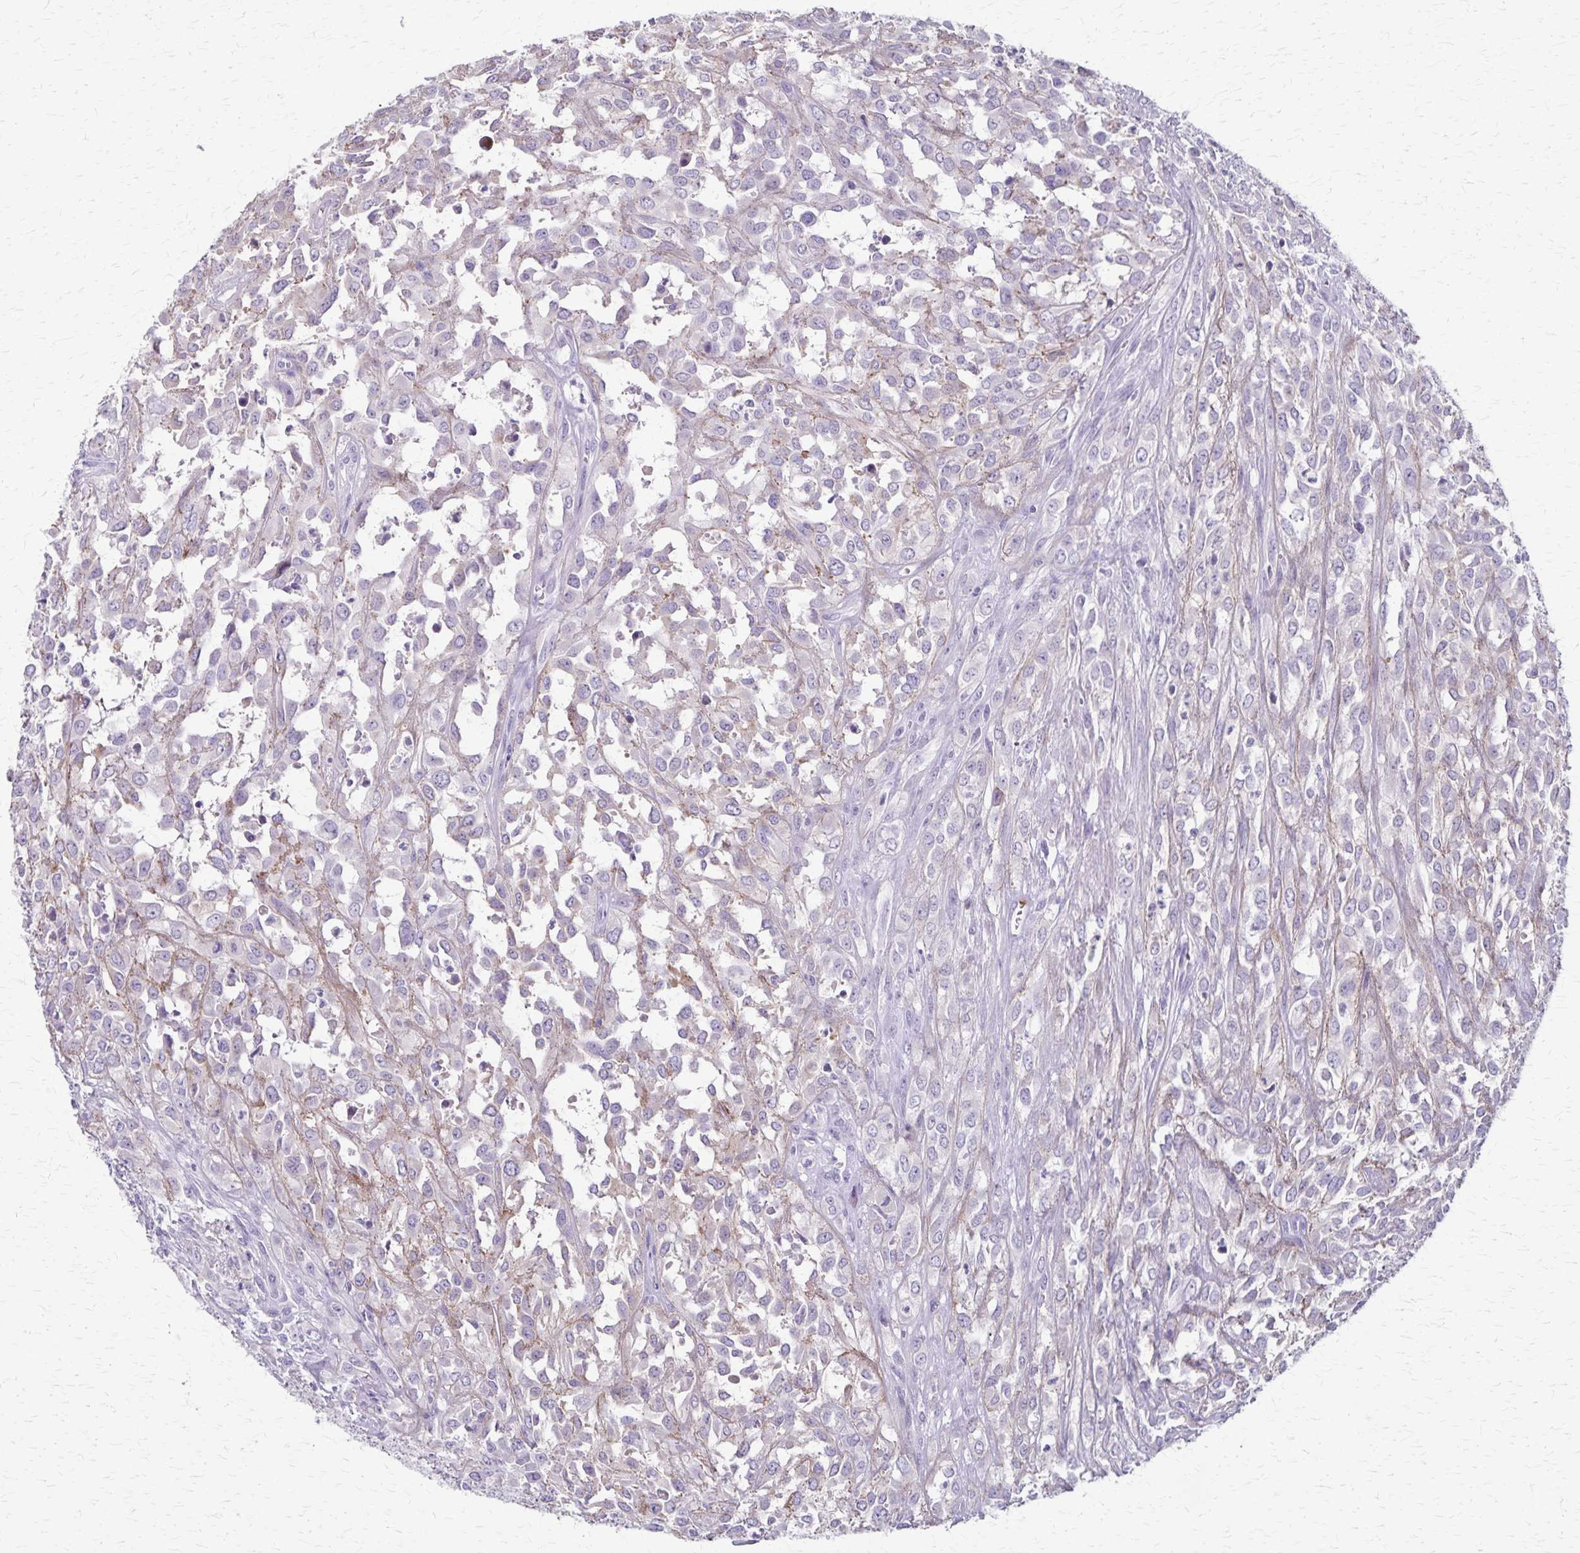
{"staining": {"intensity": "negative", "quantity": "none", "location": "none"}, "tissue": "urothelial cancer", "cell_type": "Tumor cells", "image_type": "cancer", "snomed": [{"axis": "morphology", "description": "Urothelial carcinoma, High grade"}, {"axis": "topography", "description": "Urinary bladder"}], "caption": "Immunohistochemistry image of human urothelial cancer stained for a protein (brown), which exhibits no positivity in tumor cells.", "gene": "RASL10B", "patient": {"sex": "male", "age": 67}}